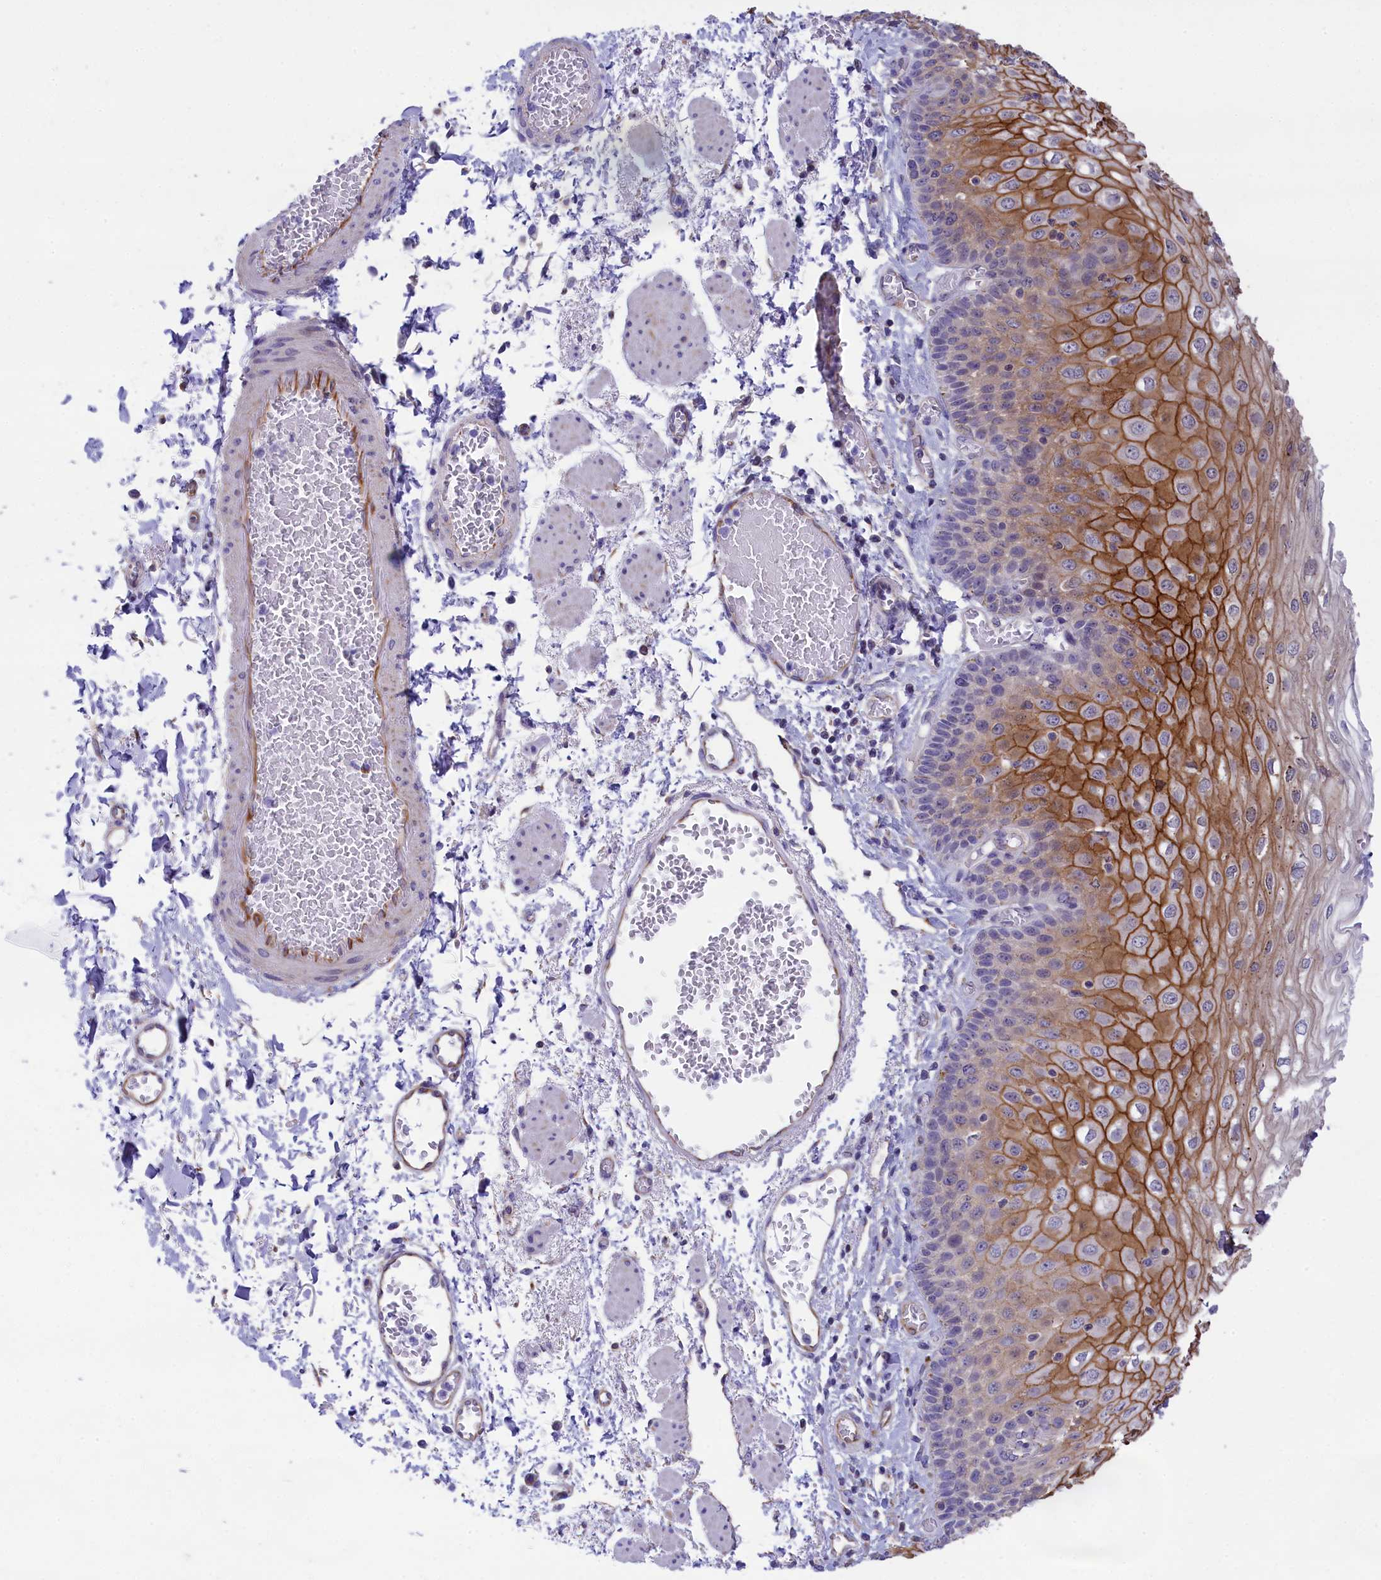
{"staining": {"intensity": "strong", "quantity": "<25%", "location": "cytoplasmic/membranous"}, "tissue": "esophagus", "cell_type": "Squamous epithelial cells", "image_type": "normal", "snomed": [{"axis": "morphology", "description": "Normal tissue, NOS"}, {"axis": "topography", "description": "Esophagus"}], "caption": "A medium amount of strong cytoplasmic/membranous expression is identified in about <25% of squamous epithelial cells in unremarkable esophagus.", "gene": "TACSTD2", "patient": {"sex": "male", "age": 81}}